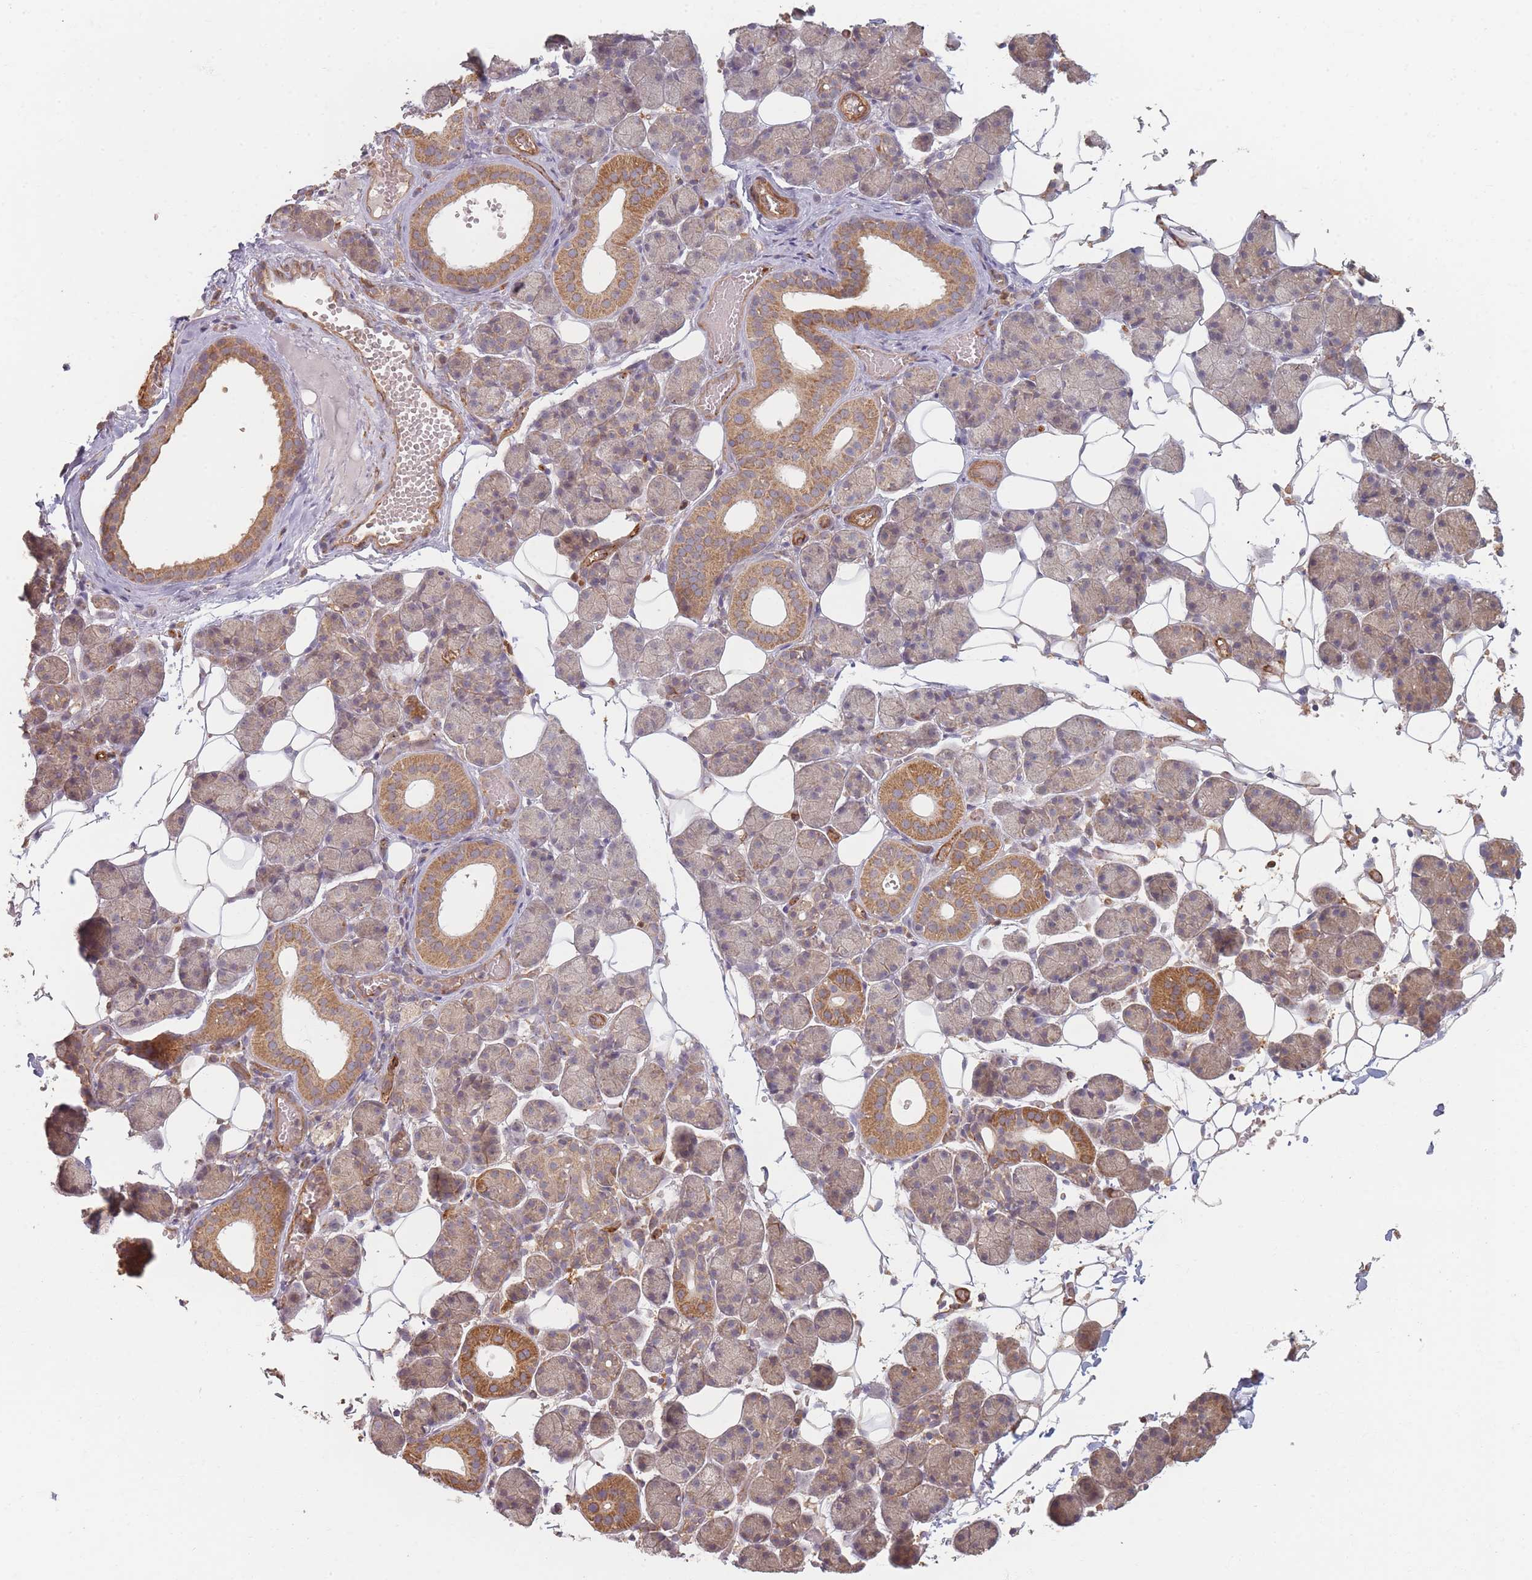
{"staining": {"intensity": "moderate", "quantity": "25%-75%", "location": "cytoplasmic/membranous"}, "tissue": "salivary gland", "cell_type": "Glandular cells", "image_type": "normal", "snomed": [{"axis": "morphology", "description": "Normal tissue, NOS"}, {"axis": "topography", "description": "Salivary gland"}], "caption": "Immunohistochemical staining of normal salivary gland displays moderate cytoplasmic/membranous protein positivity in approximately 25%-75% of glandular cells. (brown staining indicates protein expression, while blue staining denotes nuclei).", "gene": "MRPS6", "patient": {"sex": "female", "age": 33}}